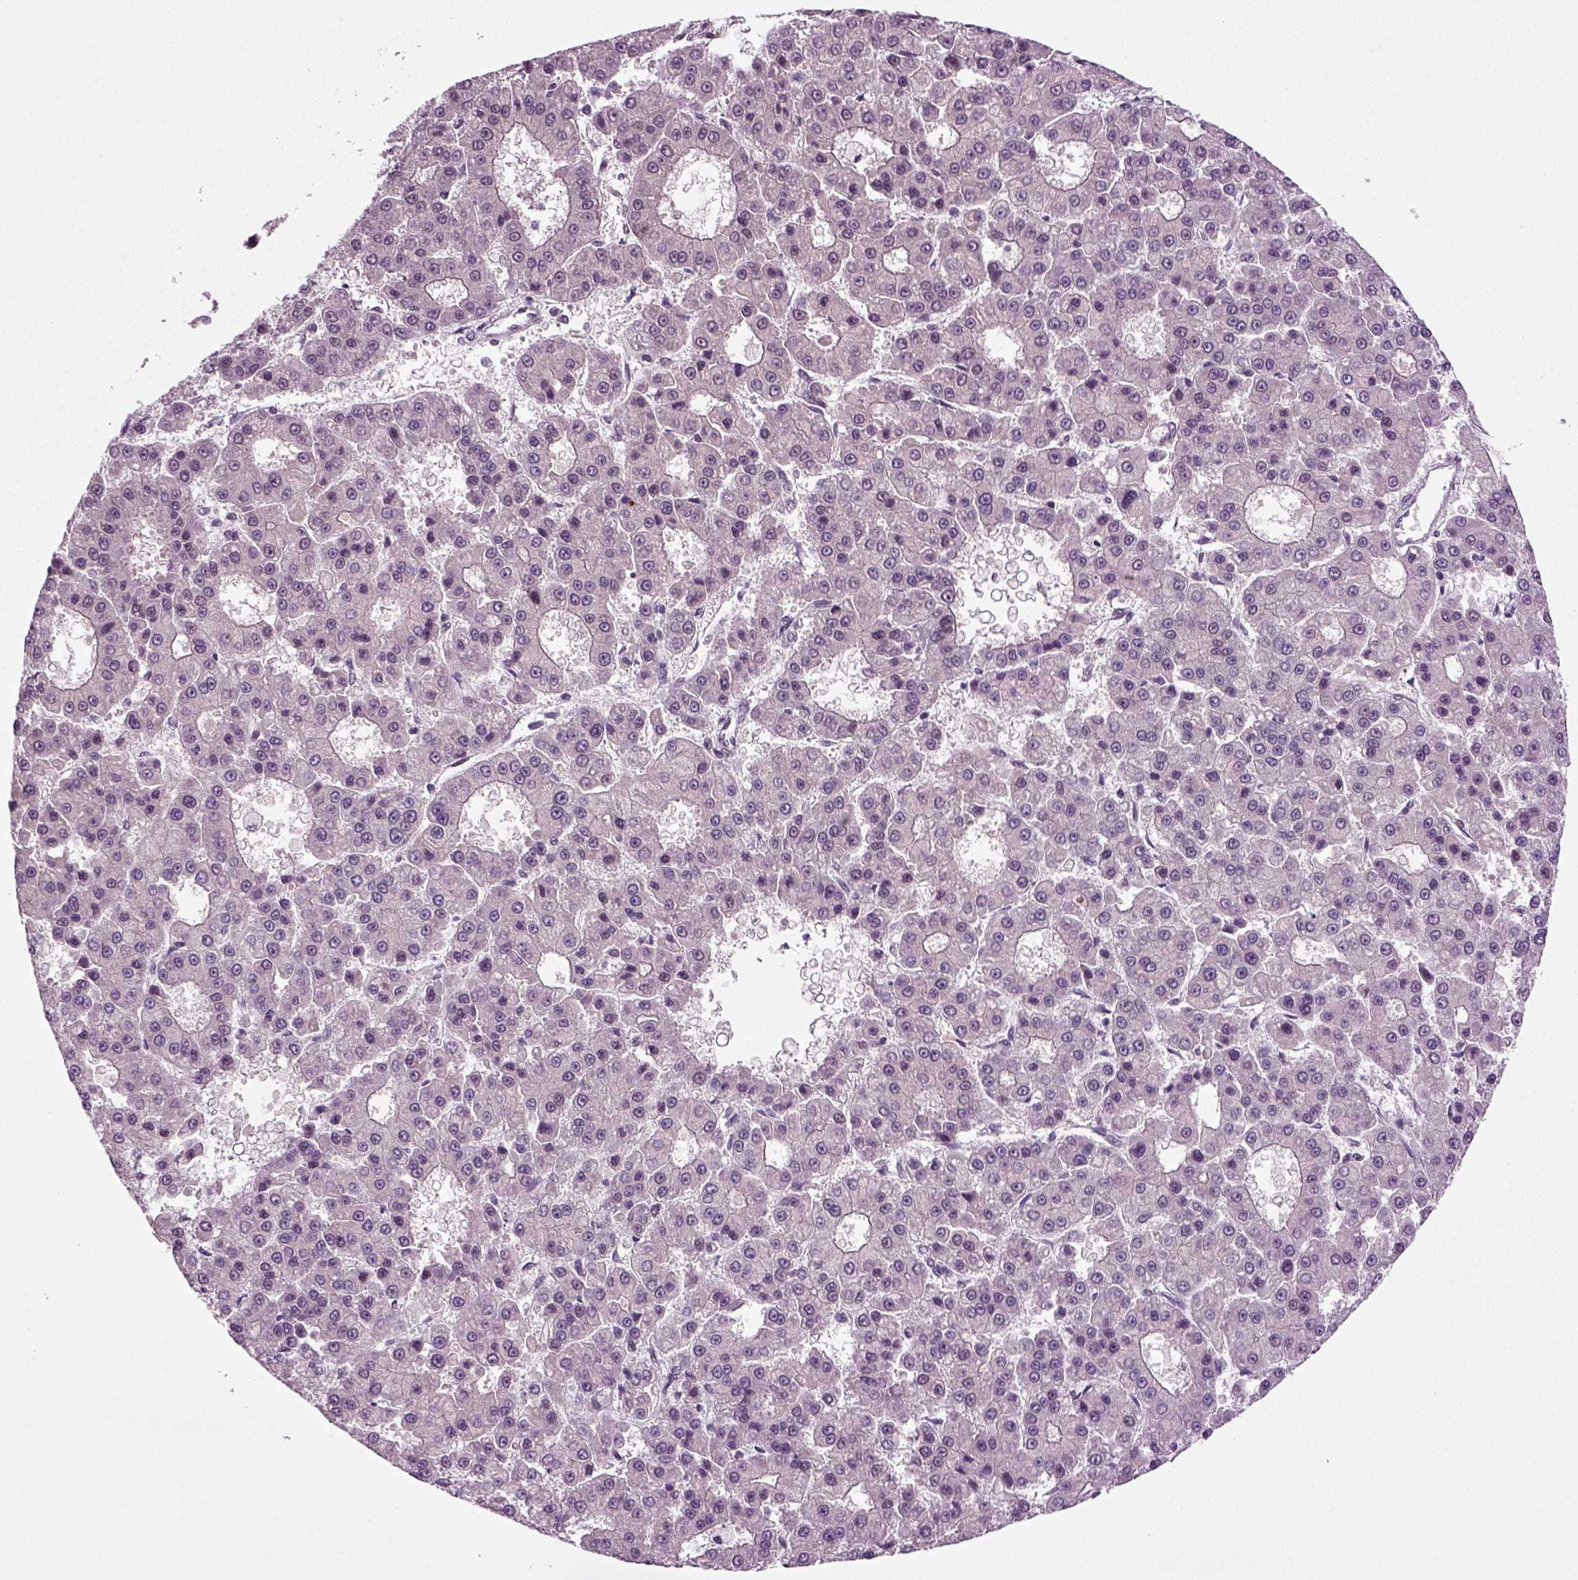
{"staining": {"intensity": "negative", "quantity": "none", "location": "none"}, "tissue": "liver cancer", "cell_type": "Tumor cells", "image_type": "cancer", "snomed": [{"axis": "morphology", "description": "Carcinoma, Hepatocellular, NOS"}, {"axis": "topography", "description": "Liver"}], "caption": "An image of human hepatocellular carcinoma (liver) is negative for staining in tumor cells.", "gene": "RCOR3", "patient": {"sex": "male", "age": 70}}